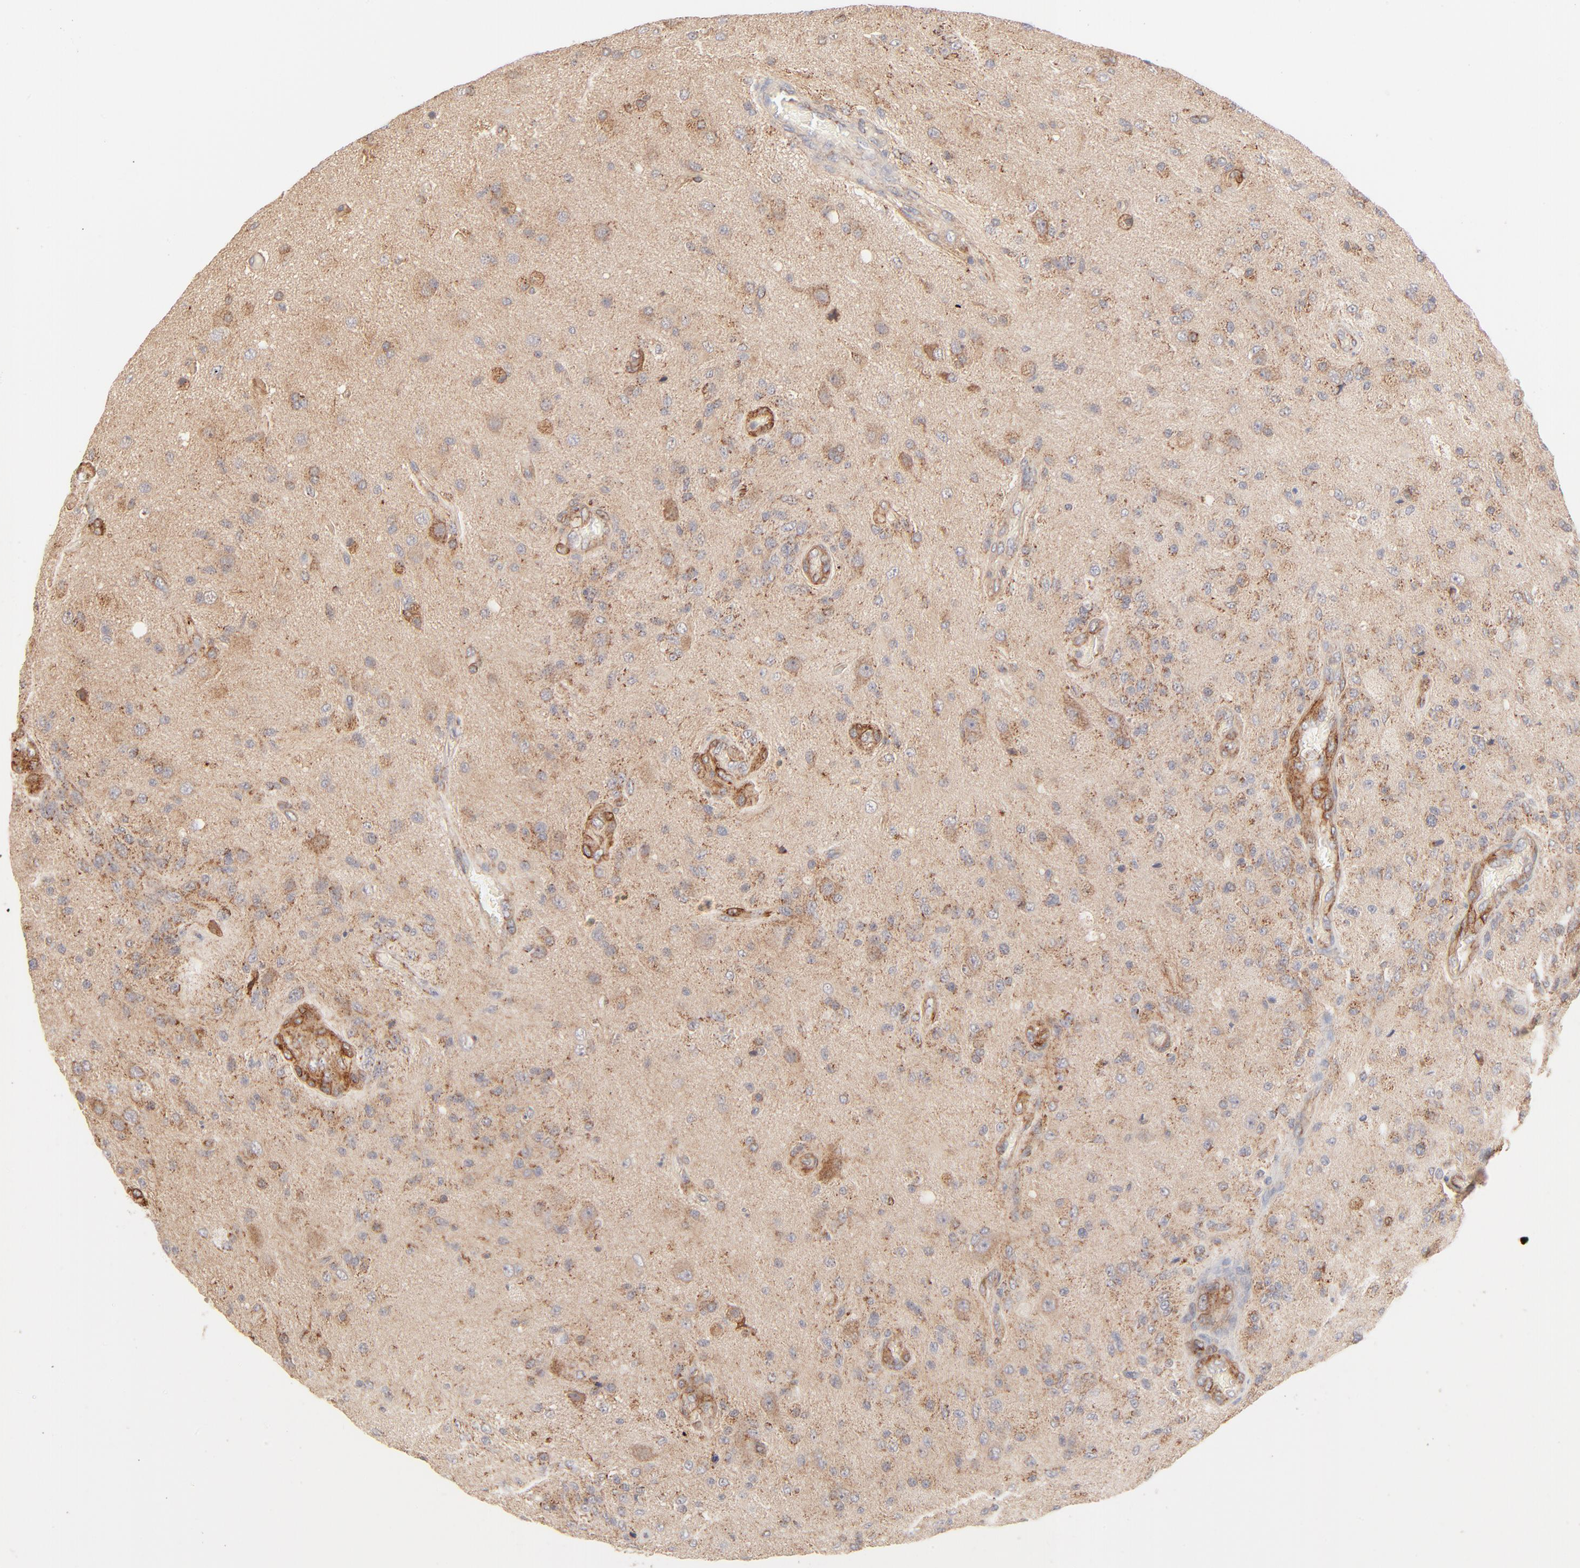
{"staining": {"intensity": "moderate", "quantity": ">75%", "location": "cytoplasmic/membranous"}, "tissue": "glioma", "cell_type": "Tumor cells", "image_type": "cancer", "snomed": [{"axis": "morphology", "description": "Normal tissue, NOS"}, {"axis": "morphology", "description": "Glioma, malignant, High grade"}, {"axis": "topography", "description": "Cerebral cortex"}], "caption": "An IHC micrograph of neoplastic tissue is shown. Protein staining in brown shows moderate cytoplasmic/membranous positivity in glioma within tumor cells.", "gene": "CSPG4", "patient": {"sex": "male", "age": 77}}